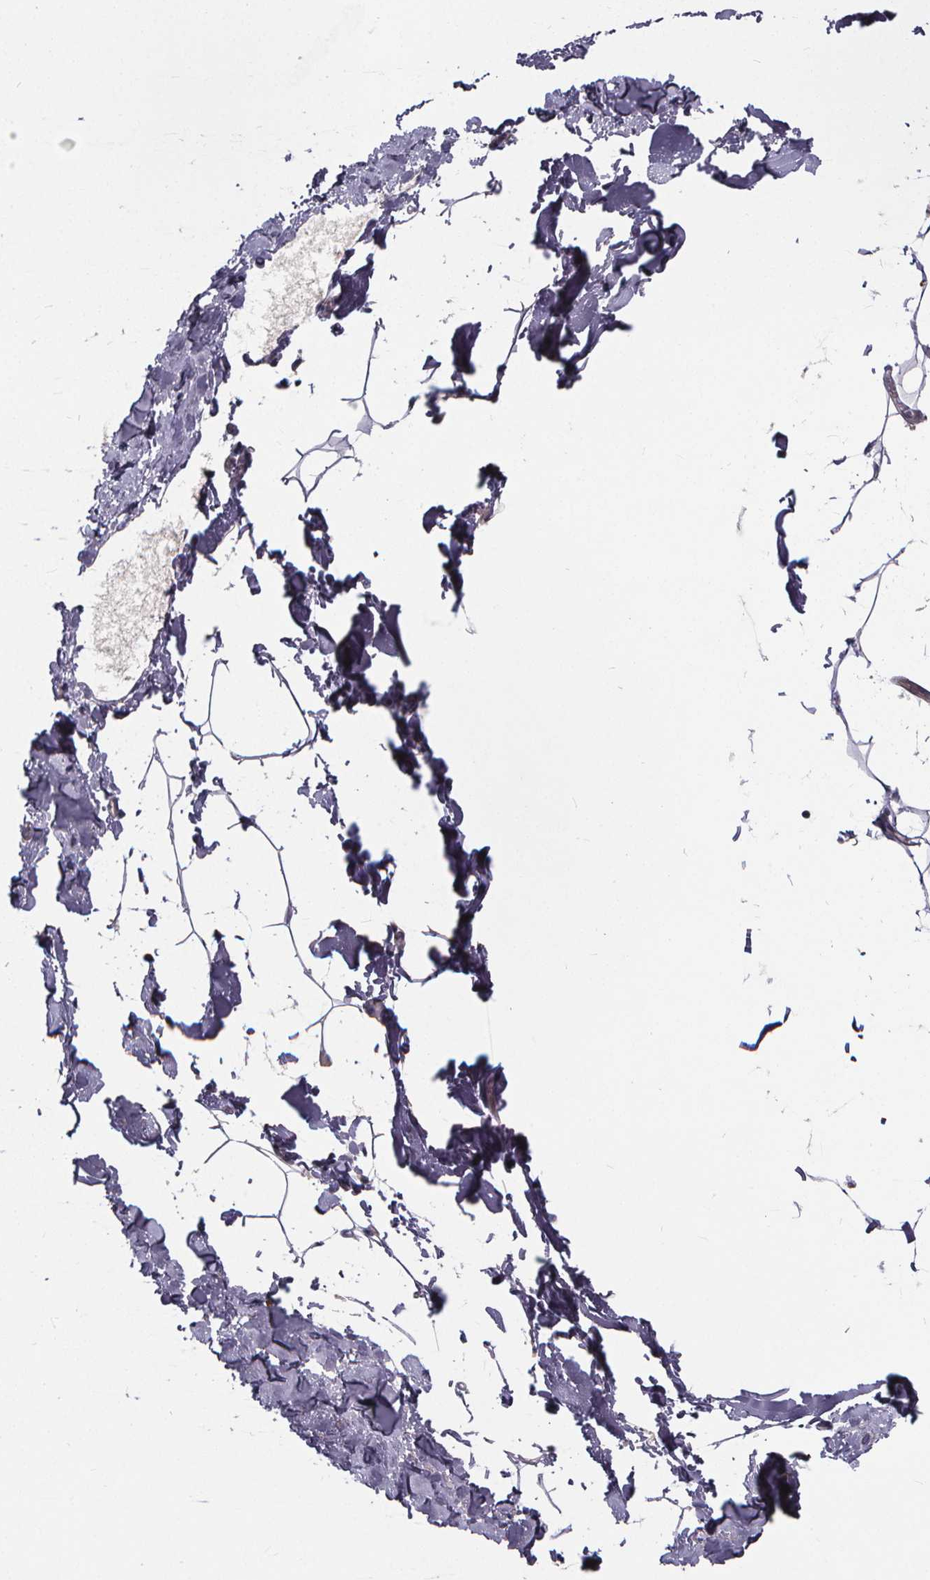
{"staining": {"intensity": "negative", "quantity": "none", "location": "none"}, "tissue": "breast", "cell_type": "Adipocytes", "image_type": "normal", "snomed": [{"axis": "morphology", "description": "Normal tissue, NOS"}, {"axis": "topography", "description": "Breast"}], "caption": "IHC micrograph of unremarkable breast: human breast stained with DAB (3,3'-diaminobenzidine) shows no significant protein positivity in adipocytes.", "gene": "FBXW2", "patient": {"sex": "female", "age": 32}}